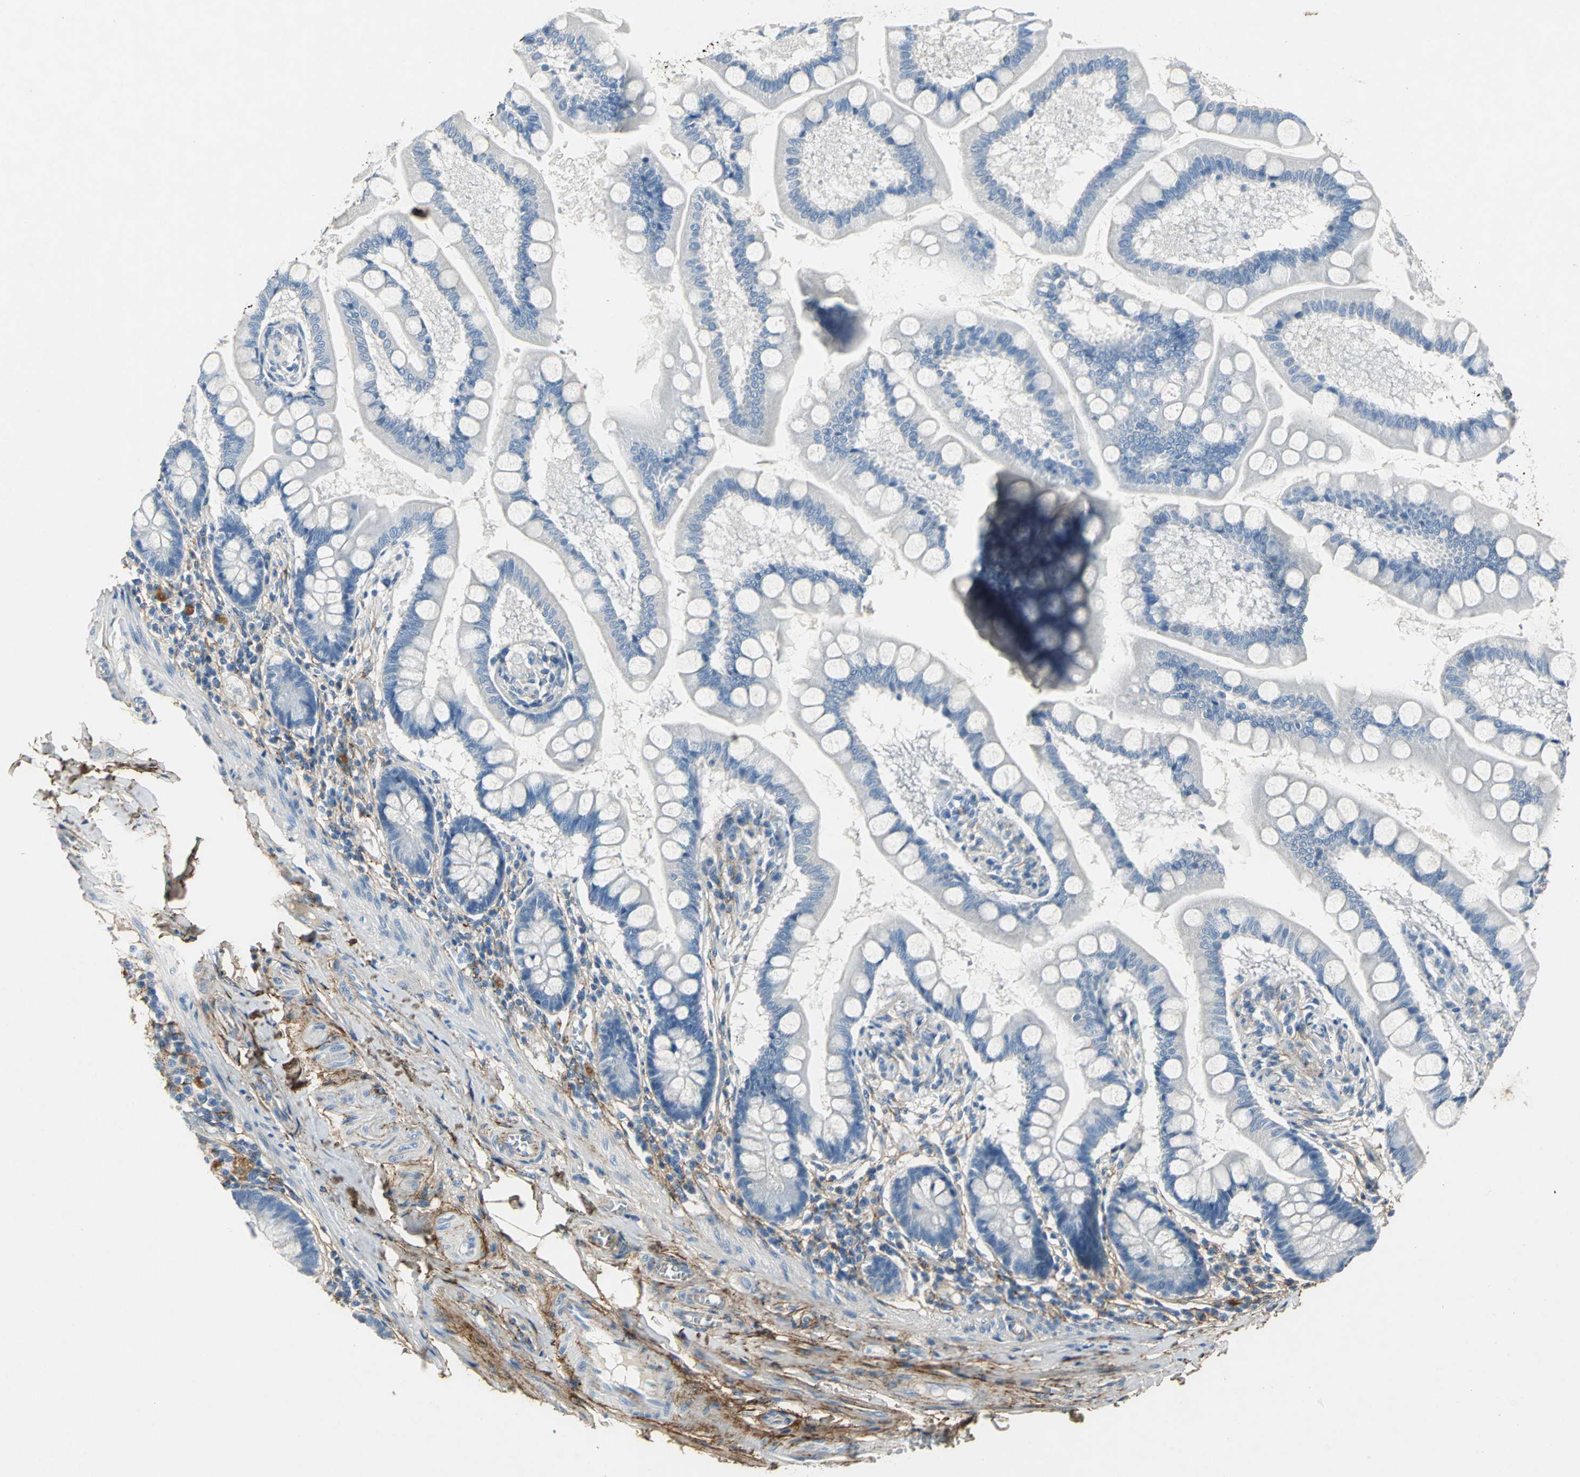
{"staining": {"intensity": "negative", "quantity": "none", "location": "none"}, "tissue": "small intestine", "cell_type": "Glandular cells", "image_type": "normal", "snomed": [{"axis": "morphology", "description": "Normal tissue, NOS"}, {"axis": "topography", "description": "Small intestine"}], "caption": "Image shows no protein expression in glandular cells of benign small intestine.", "gene": "EFNB3", "patient": {"sex": "male", "age": 41}}